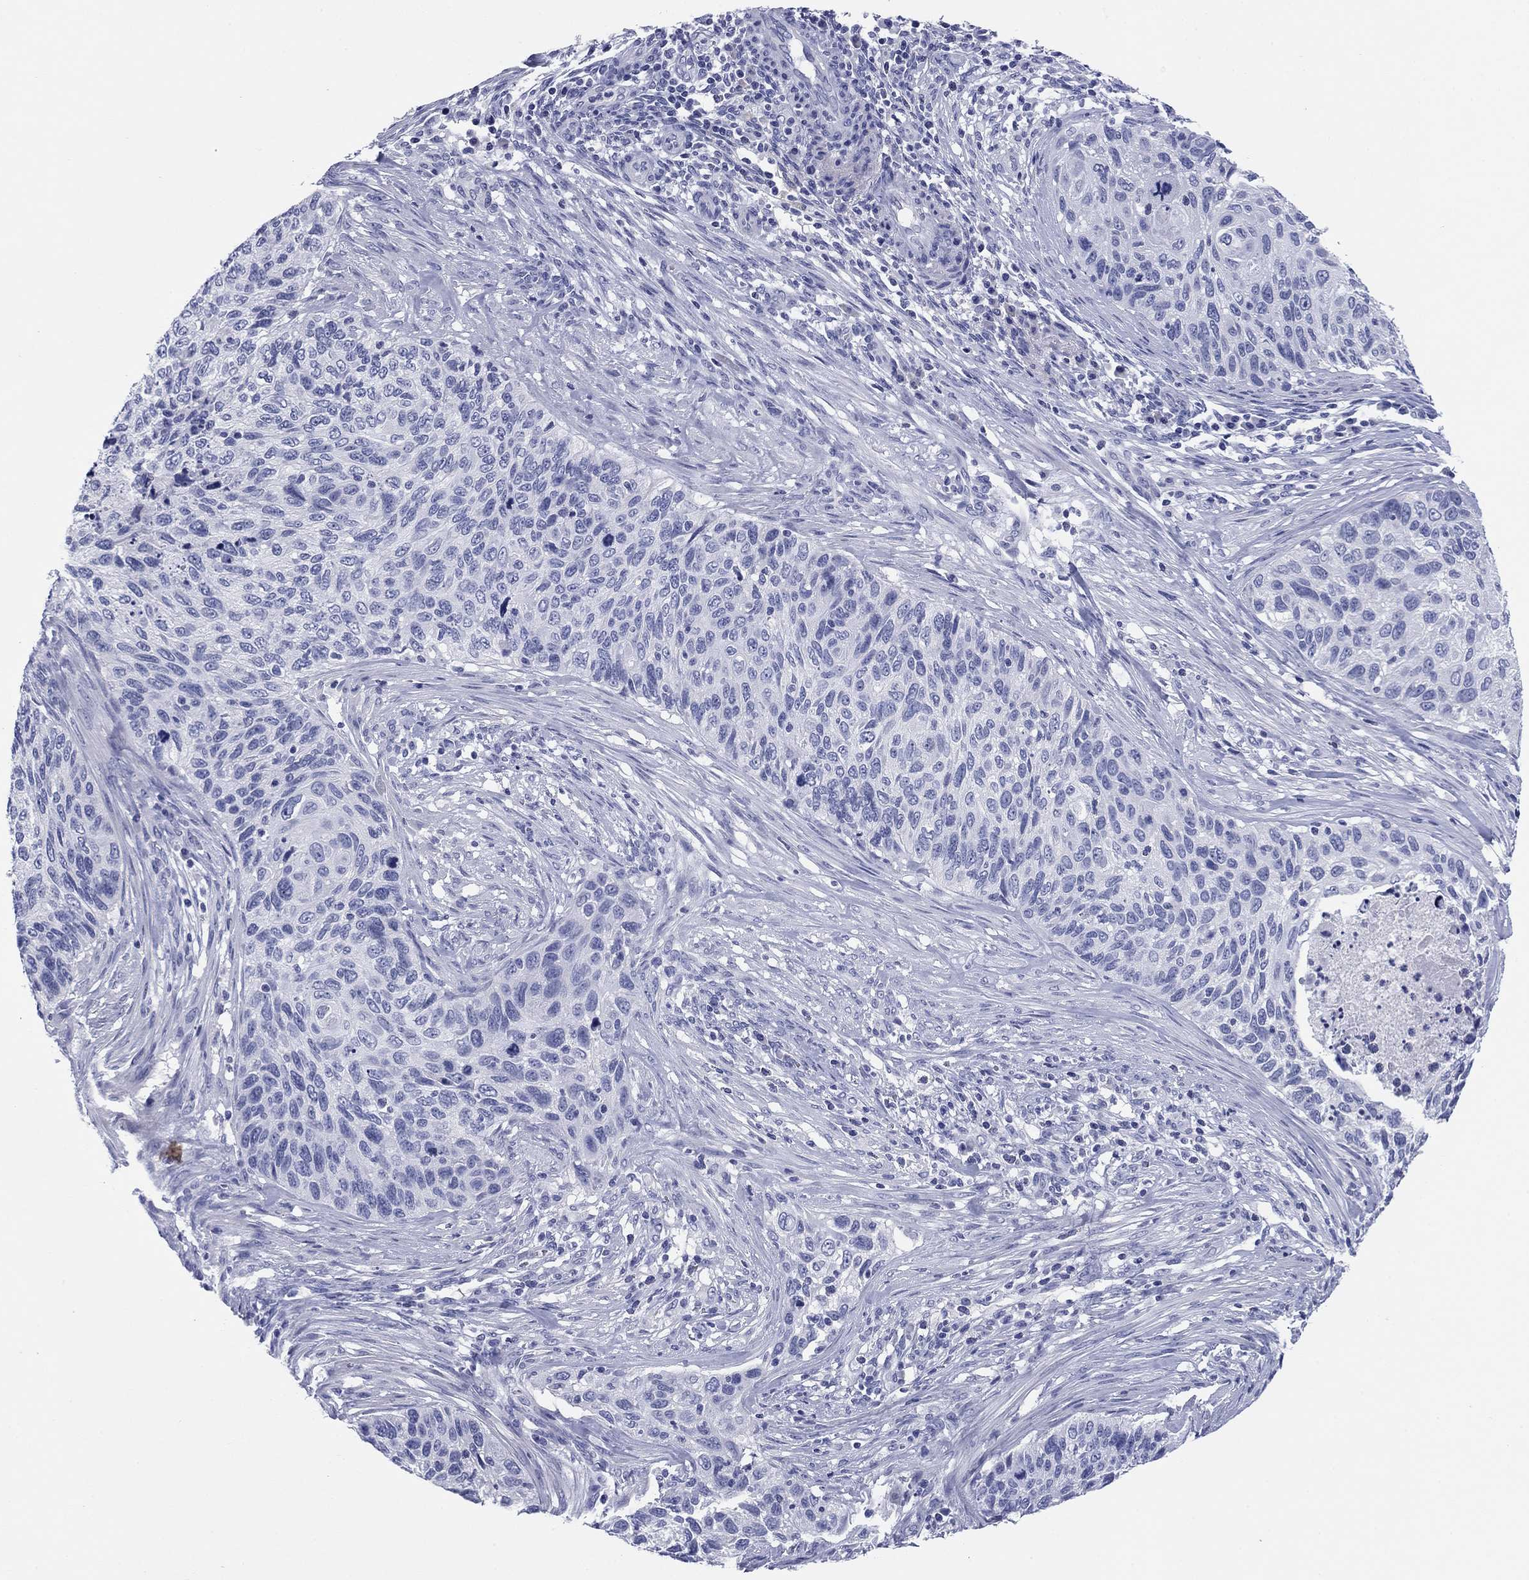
{"staining": {"intensity": "negative", "quantity": "none", "location": "none"}, "tissue": "cervical cancer", "cell_type": "Tumor cells", "image_type": "cancer", "snomed": [{"axis": "morphology", "description": "Squamous cell carcinoma, NOS"}, {"axis": "topography", "description": "Cervix"}], "caption": "High magnification brightfield microscopy of squamous cell carcinoma (cervical) stained with DAB (brown) and counterstained with hematoxylin (blue): tumor cells show no significant expression.", "gene": "KCNH1", "patient": {"sex": "female", "age": 70}}